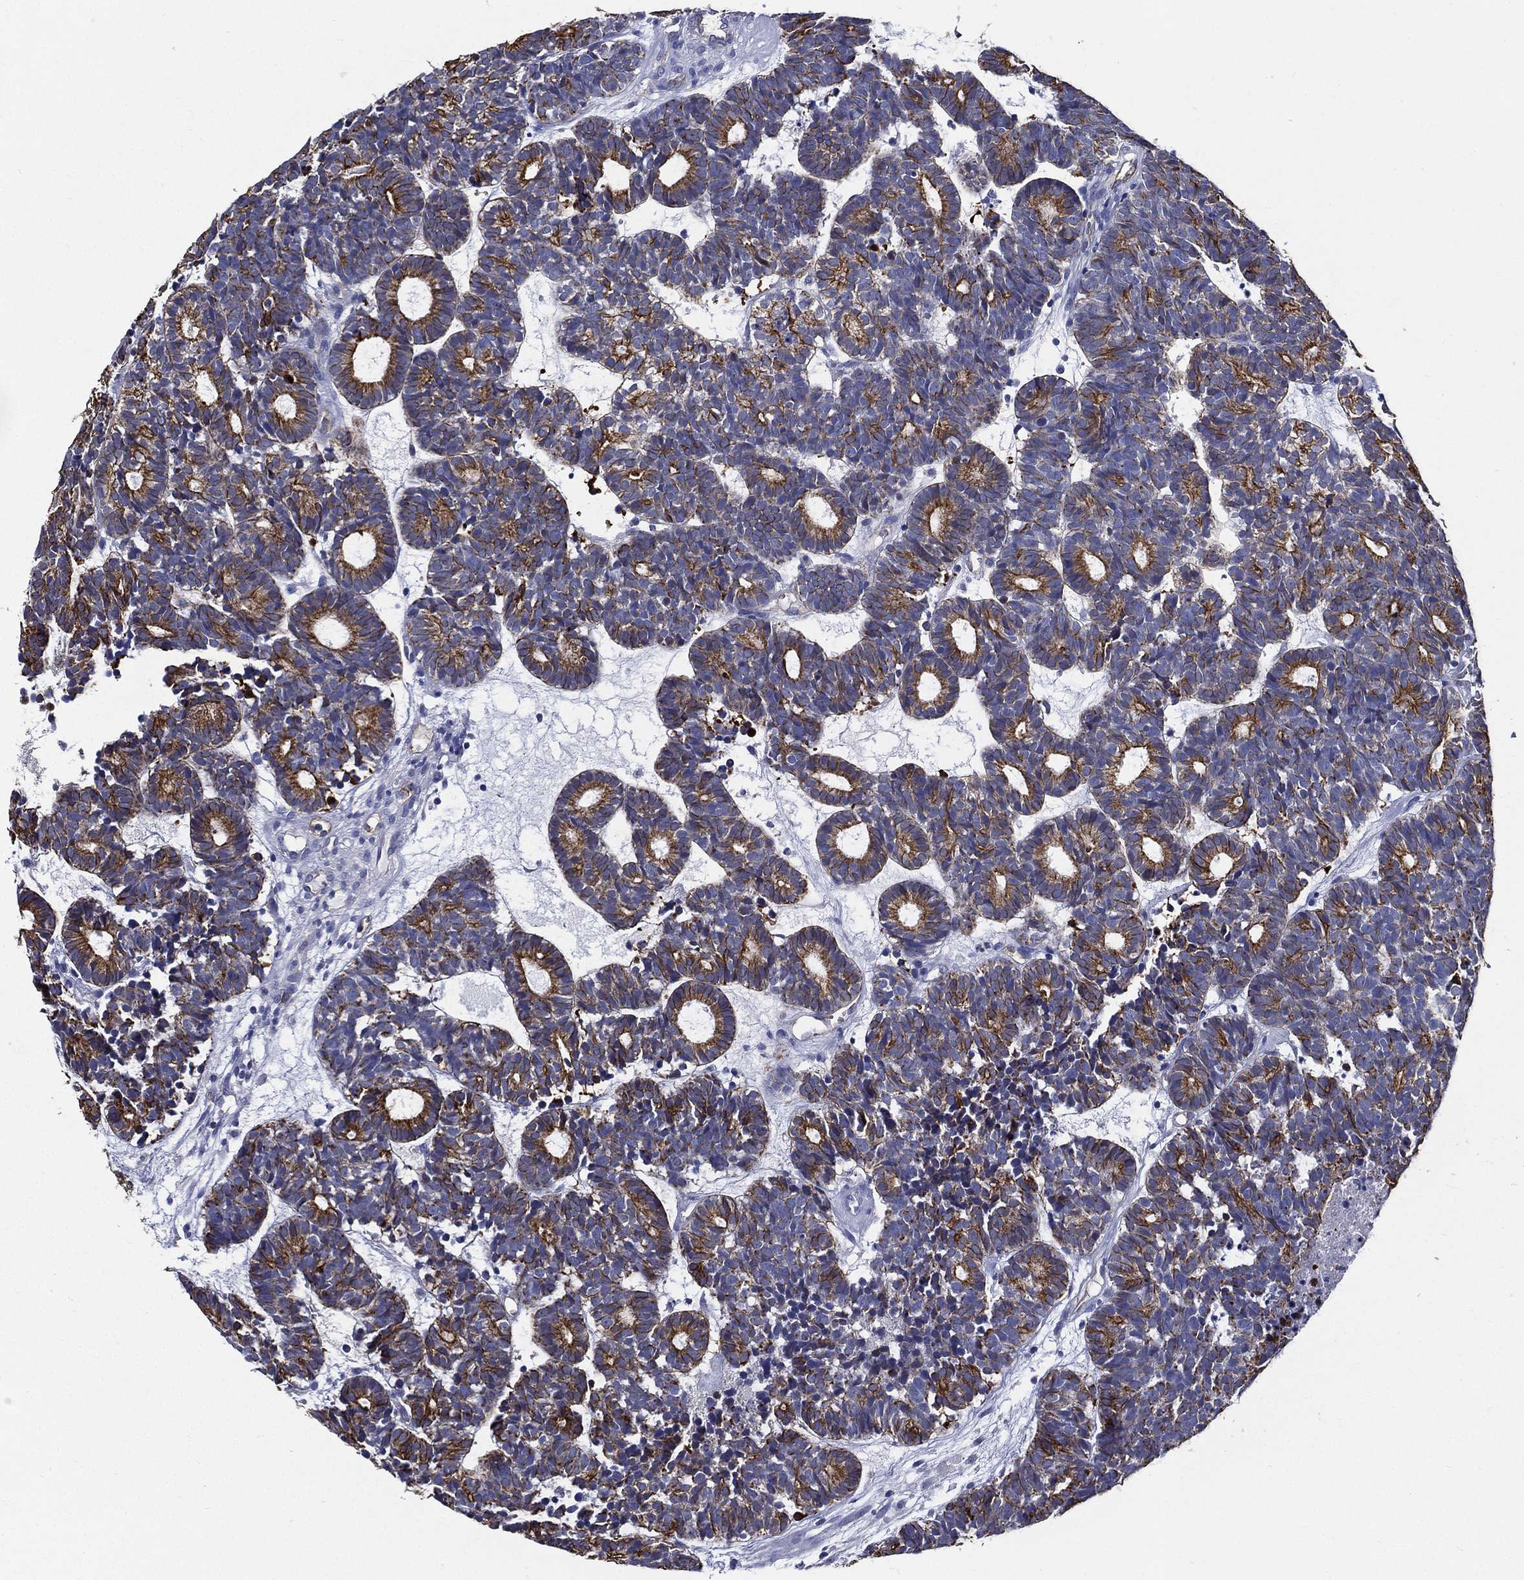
{"staining": {"intensity": "strong", "quantity": "25%-75%", "location": "cytoplasmic/membranous"}, "tissue": "head and neck cancer", "cell_type": "Tumor cells", "image_type": "cancer", "snomed": [{"axis": "morphology", "description": "Adenocarcinoma, NOS"}, {"axis": "topography", "description": "Head-Neck"}], "caption": "Immunohistochemistry (DAB) staining of head and neck cancer exhibits strong cytoplasmic/membranous protein positivity in approximately 25%-75% of tumor cells.", "gene": "NEDD9", "patient": {"sex": "female", "age": 81}}